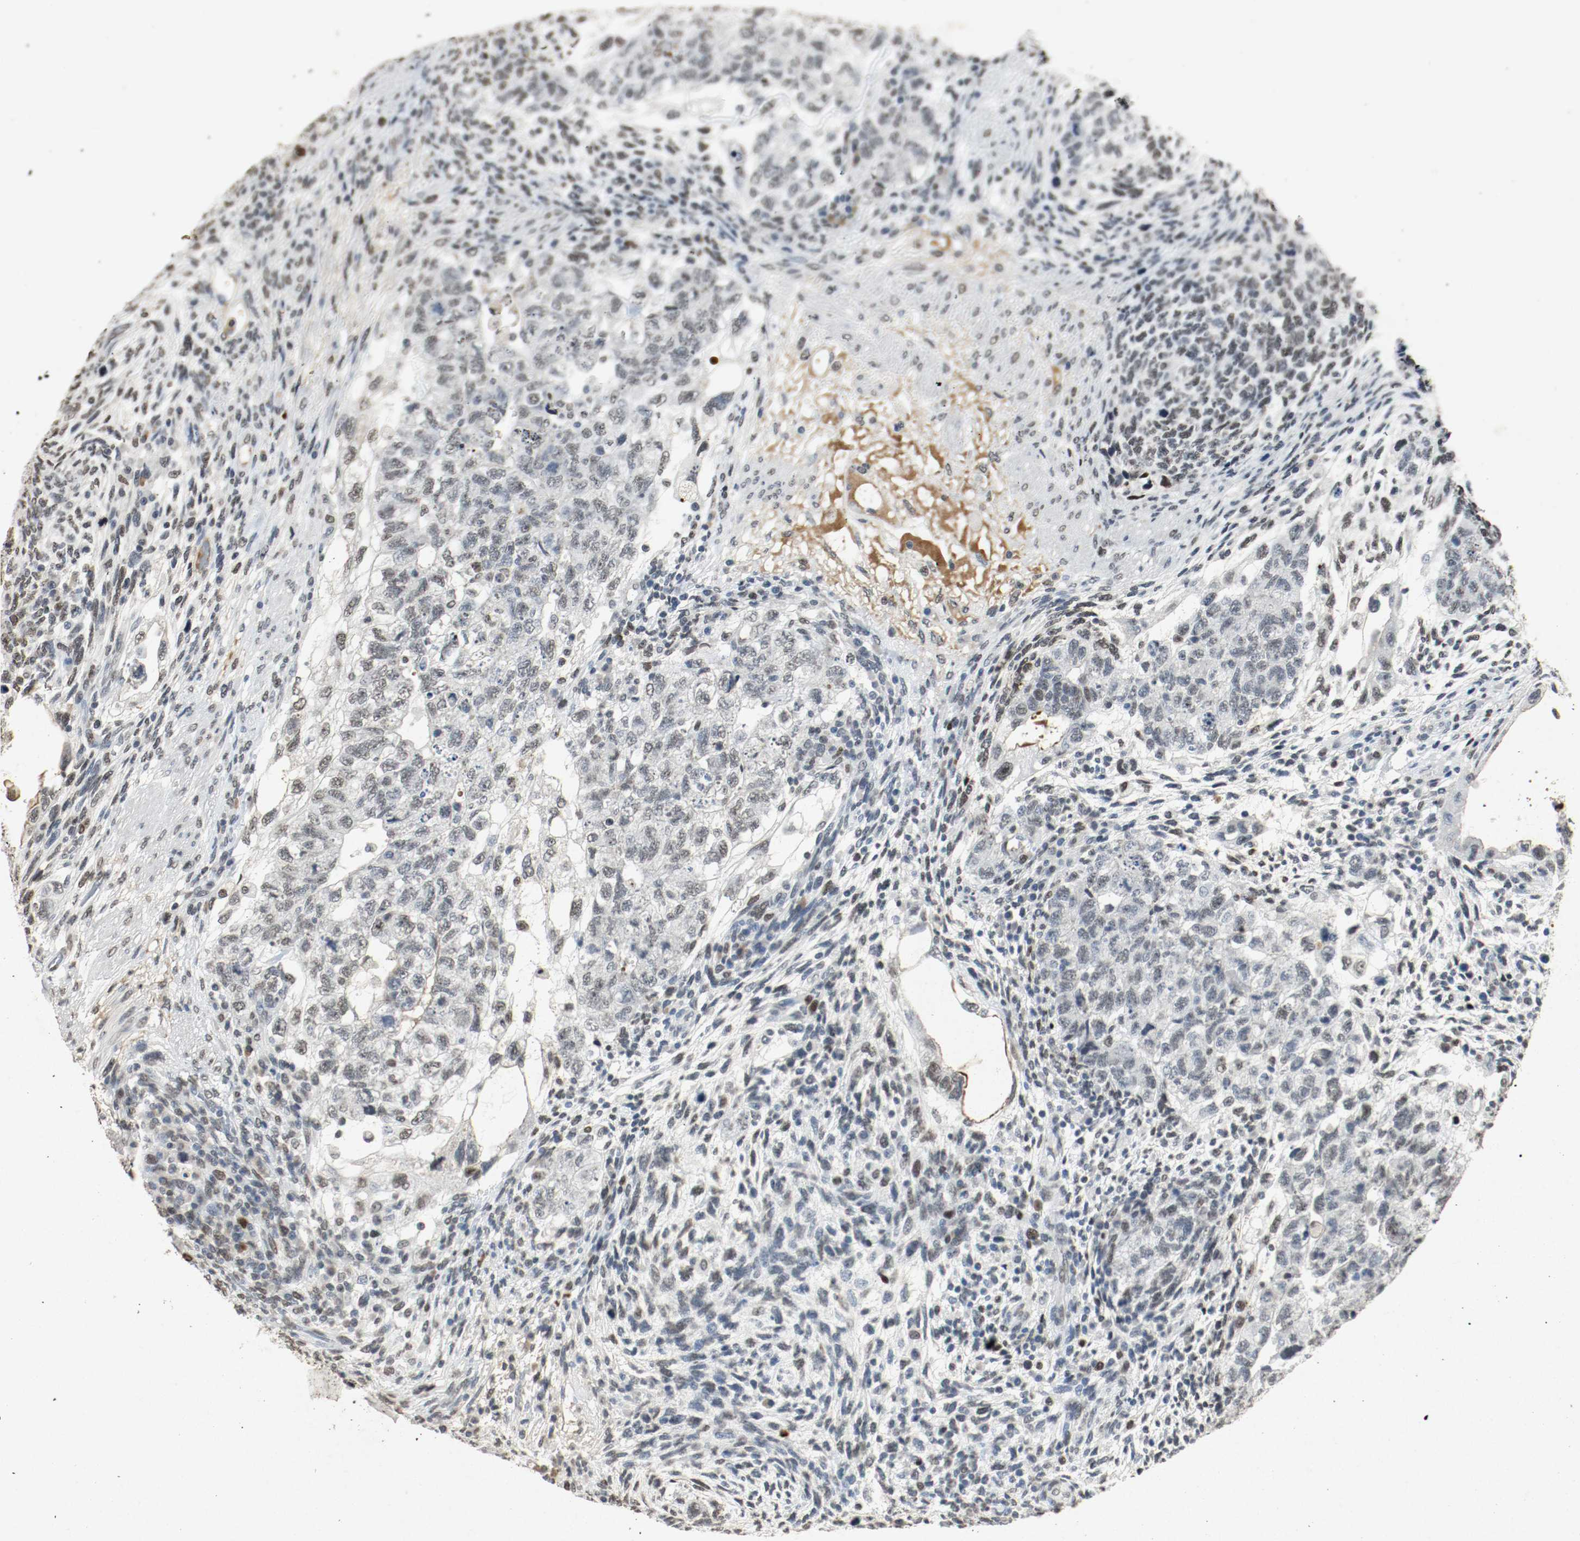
{"staining": {"intensity": "weak", "quantity": ">75%", "location": "nuclear"}, "tissue": "testis cancer", "cell_type": "Tumor cells", "image_type": "cancer", "snomed": [{"axis": "morphology", "description": "Normal tissue, NOS"}, {"axis": "morphology", "description": "Carcinoma, Embryonal, NOS"}, {"axis": "topography", "description": "Testis"}], "caption": "A high-resolution histopathology image shows immunohistochemistry (IHC) staining of testis cancer (embryonal carcinoma), which reveals weak nuclear positivity in approximately >75% of tumor cells.", "gene": "DNMT1", "patient": {"sex": "male", "age": 36}}